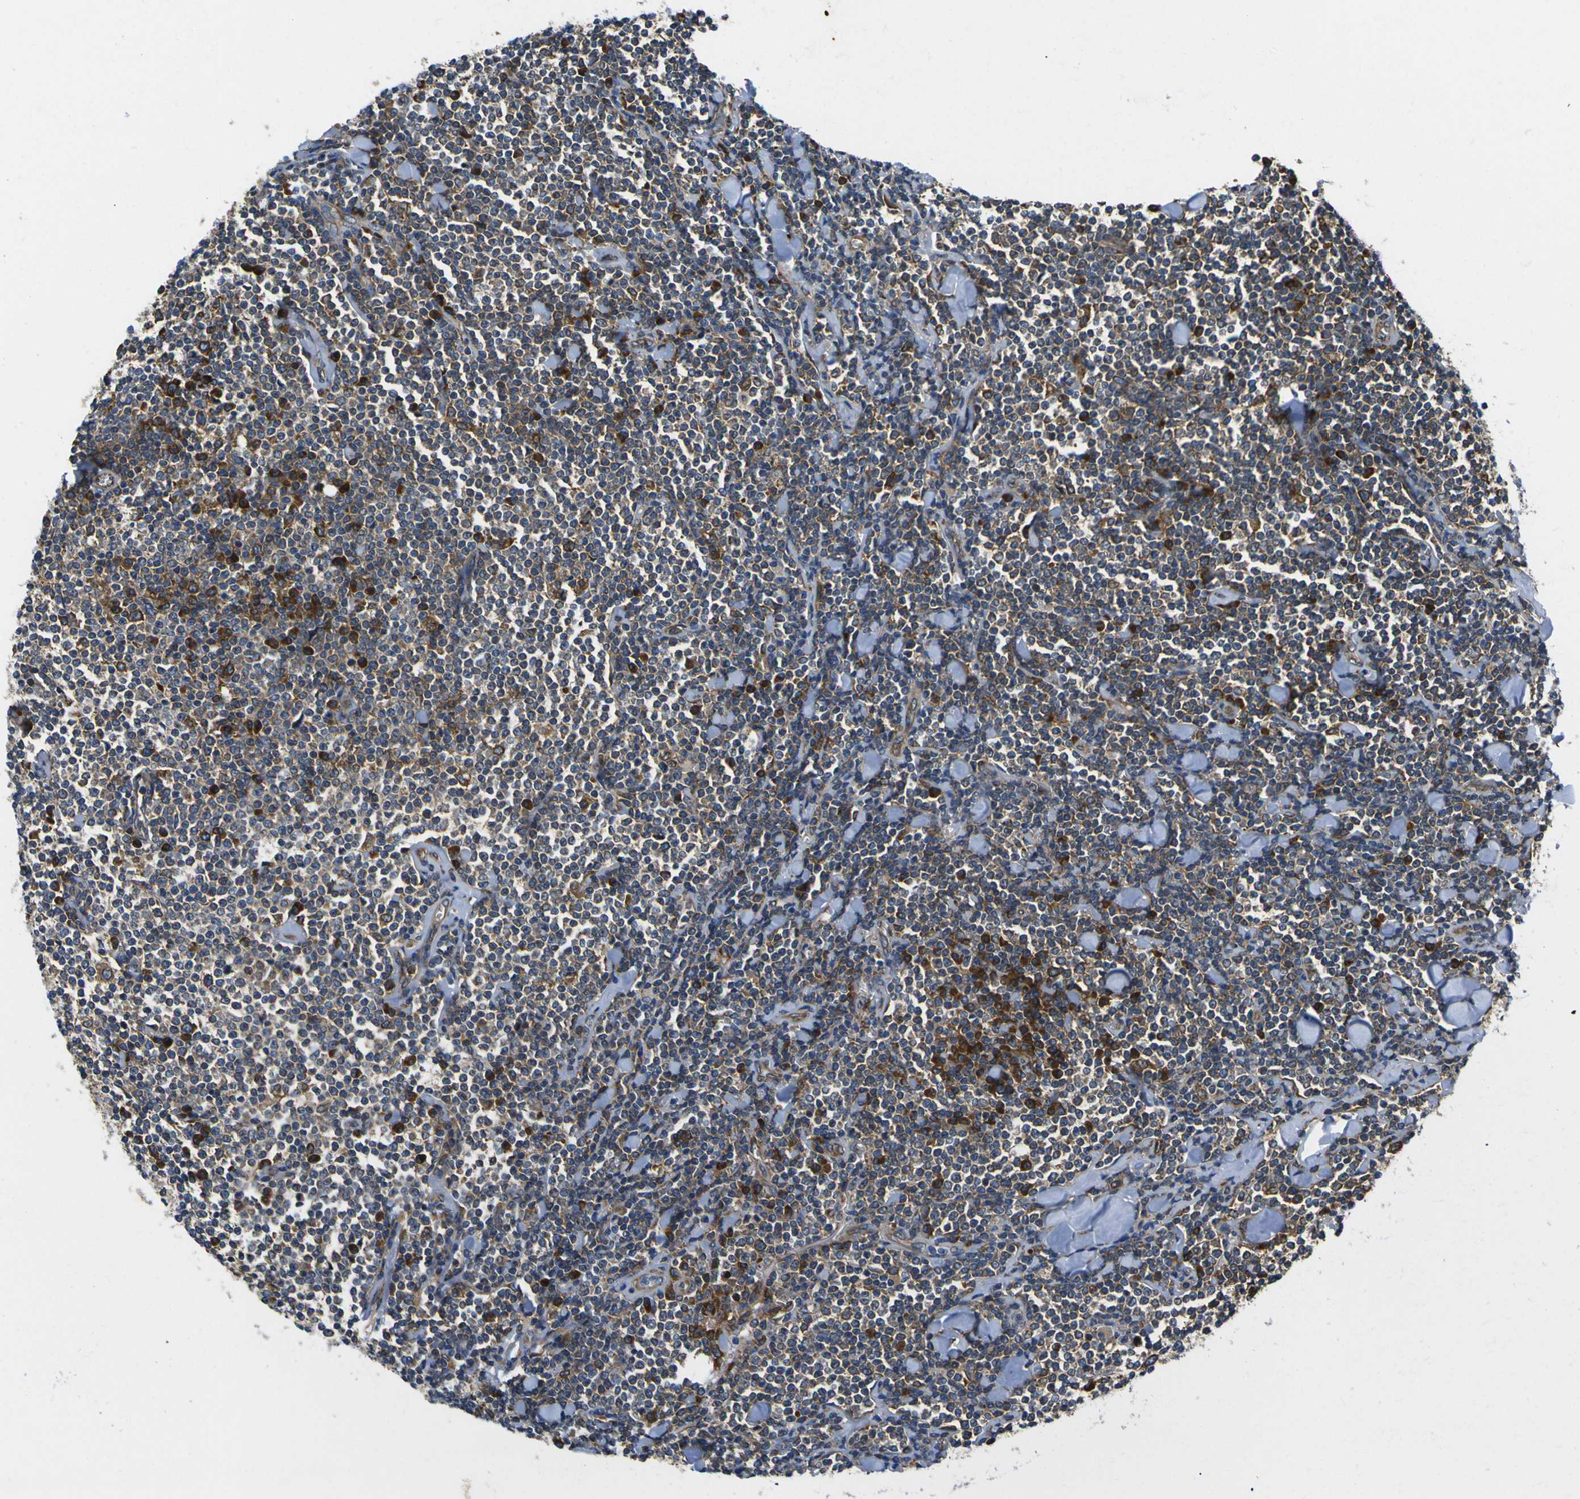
{"staining": {"intensity": "strong", "quantity": "25%-75%", "location": "cytoplasmic/membranous"}, "tissue": "lymphoma", "cell_type": "Tumor cells", "image_type": "cancer", "snomed": [{"axis": "morphology", "description": "Malignant lymphoma, non-Hodgkin's type, Low grade"}, {"axis": "topography", "description": "Soft tissue"}], "caption": "Malignant lymphoma, non-Hodgkin's type (low-grade) stained with a brown dye reveals strong cytoplasmic/membranous positive expression in approximately 25%-75% of tumor cells.", "gene": "RPSA", "patient": {"sex": "male", "age": 92}}